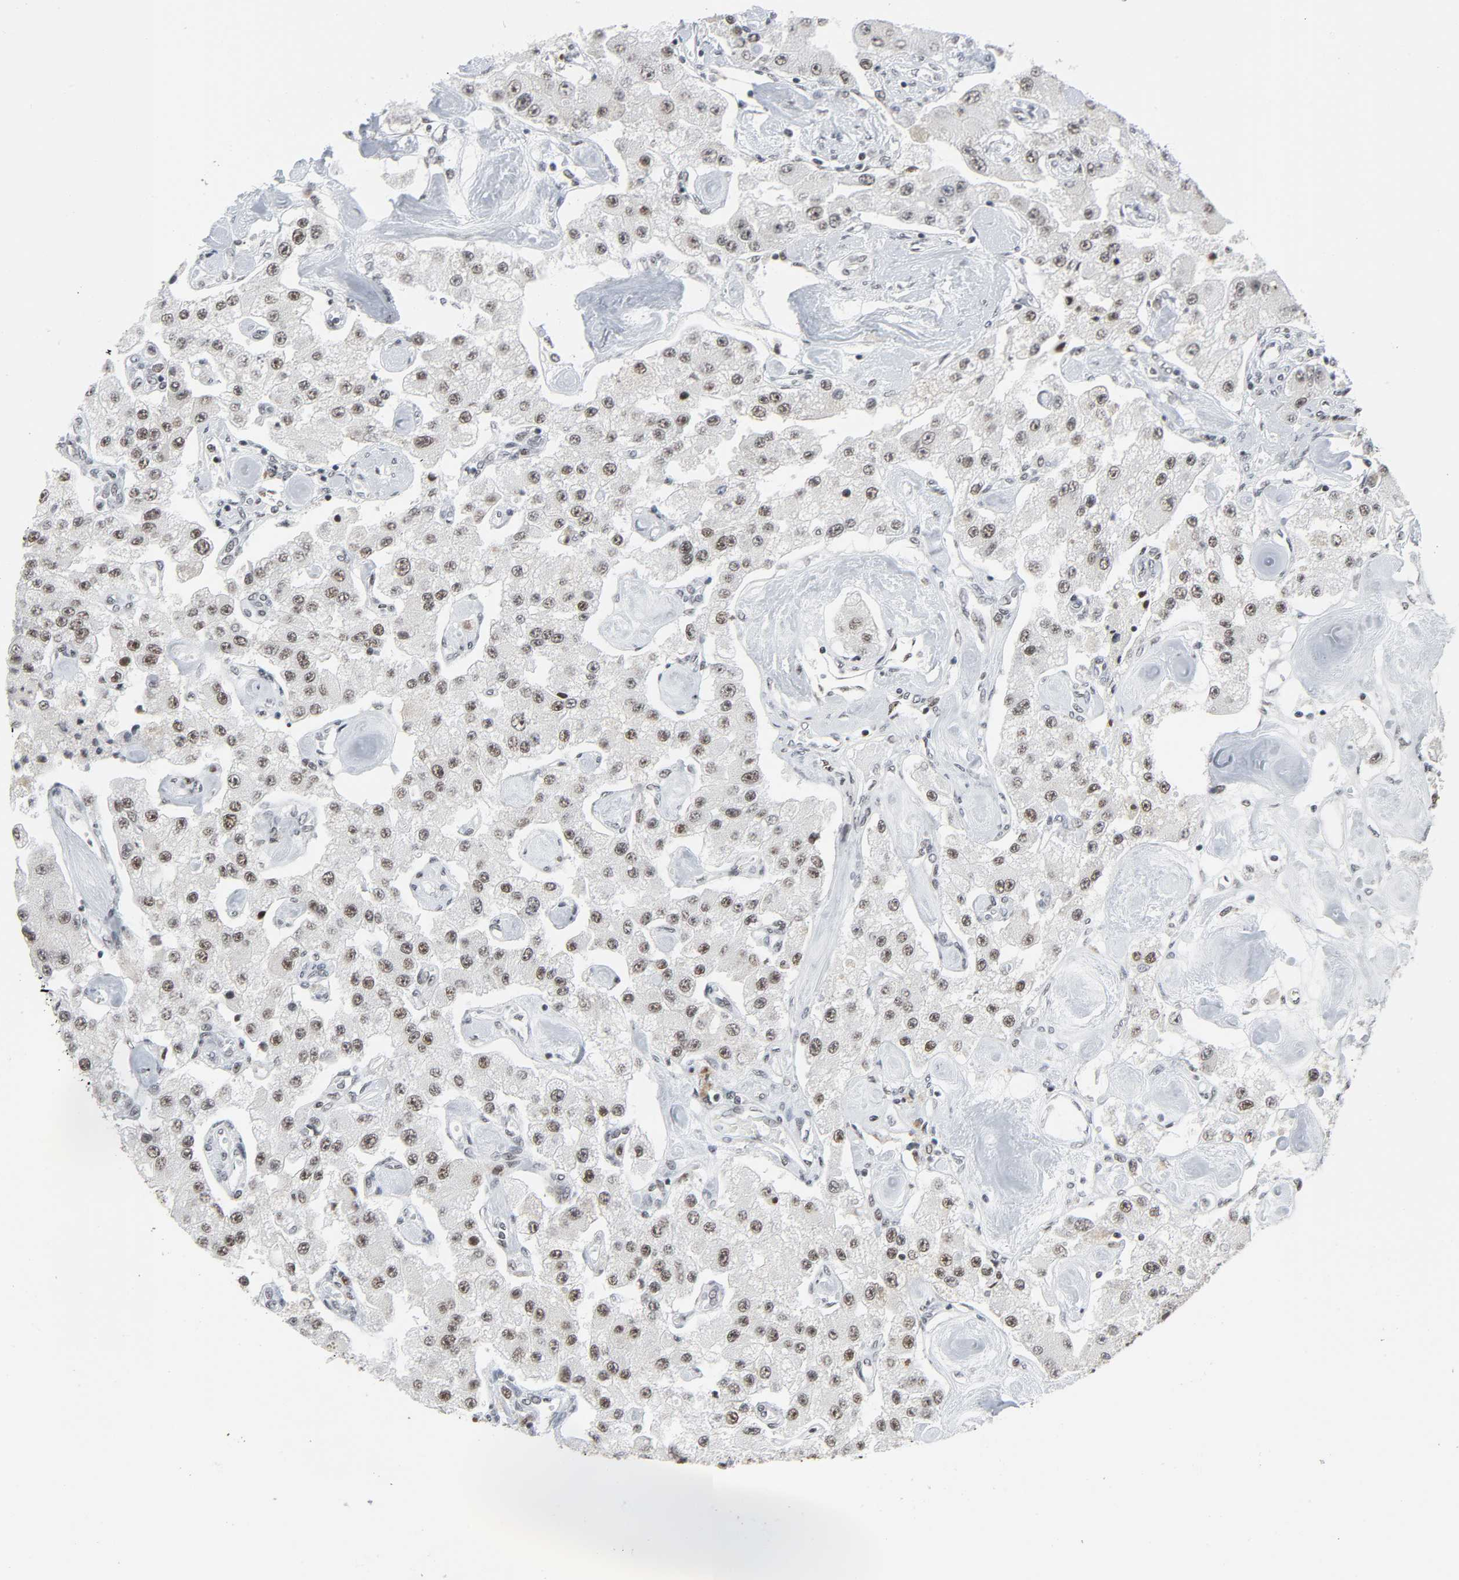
{"staining": {"intensity": "moderate", "quantity": ">75%", "location": "nuclear"}, "tissue": "carcinoid", "cell_type": "Tumor cells", "image_type": "cancer", "snomed": [{"axis": "morphology", "description": "Carcinoid, malignant, NOS"}, {"axis": "topography", "description": "Pancreas"}], "caption": "Immunohistochemistry (IHC) of carcinoid shows medium levels of moderate nuclear positivity in approximately >75% of tumor cells. The staining was performed using DAB (3,3'-diaminobenzidine), with brown indicating positive protein expression. Nuclei are stained blue with hematoxylin.", "gene": "CDK7", "patient": {"sex": "male", "age": 41}}